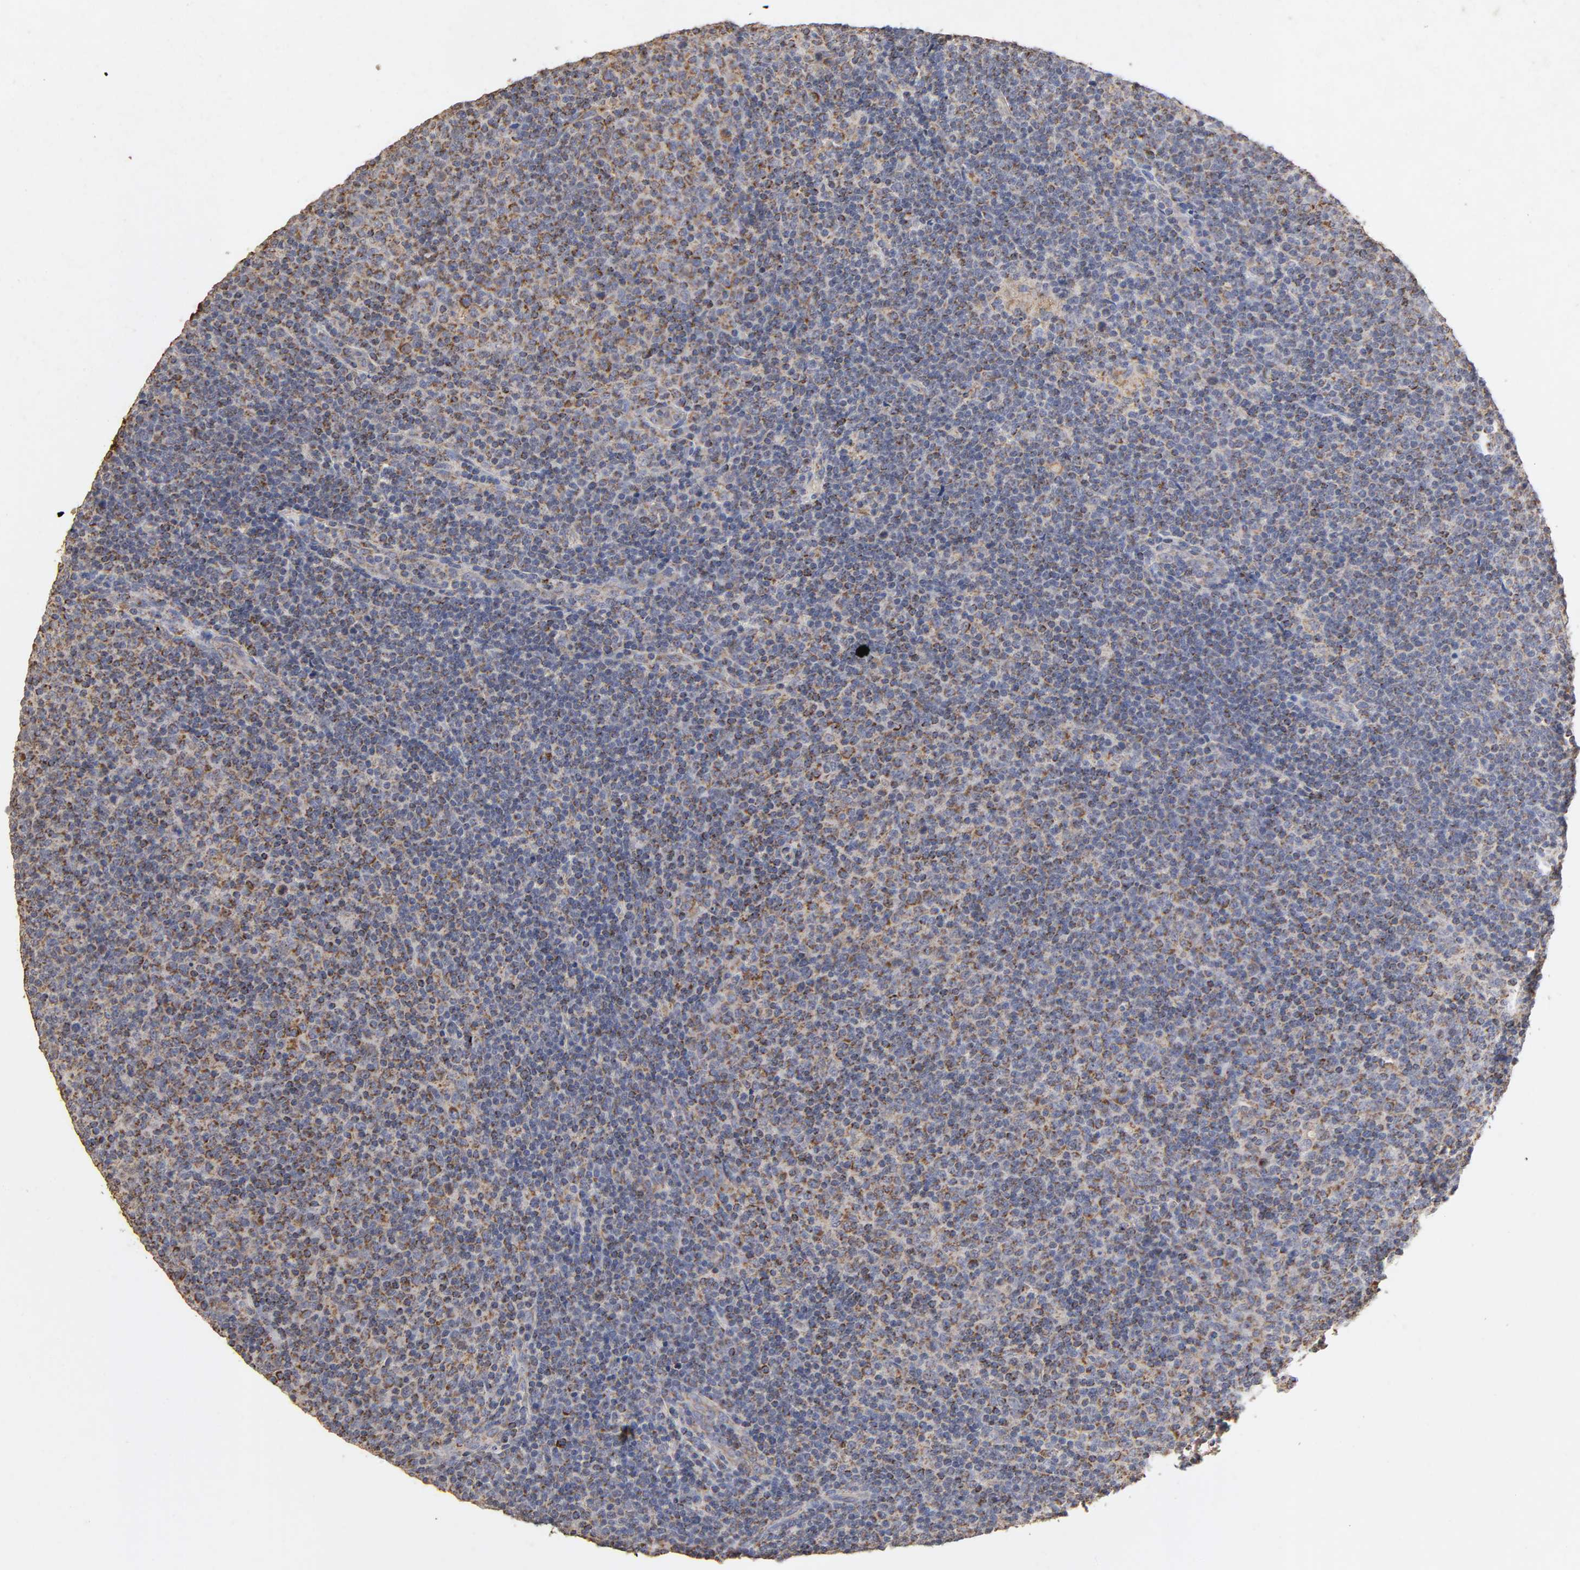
{"staining": {"intensity": "moderate", "quantity": ">75%", "location": "cytoplasmic/membranous"}, "tissue": "lymphoma", "cell_type": "Tumor cells", "image_type": "cancer", "snomed": [{"axis": "morphology", "description": "Malignant lymphoma, non-Hodgkin's type, Low grade"}, {"axis": "topography", "description": "Lymph node"}], "caption": "Immunohistochemistry (IHC) (DAB (3,3'-diaminobenzidine)) staining of low-grade malignant lymphoma, non-Hodgkin's type reveals moderate cytoplasmic/membranous protein staining in about >75% of tumor cells.", "gene": "CYCS", "patient": {"sex": "male", "age": 70}}